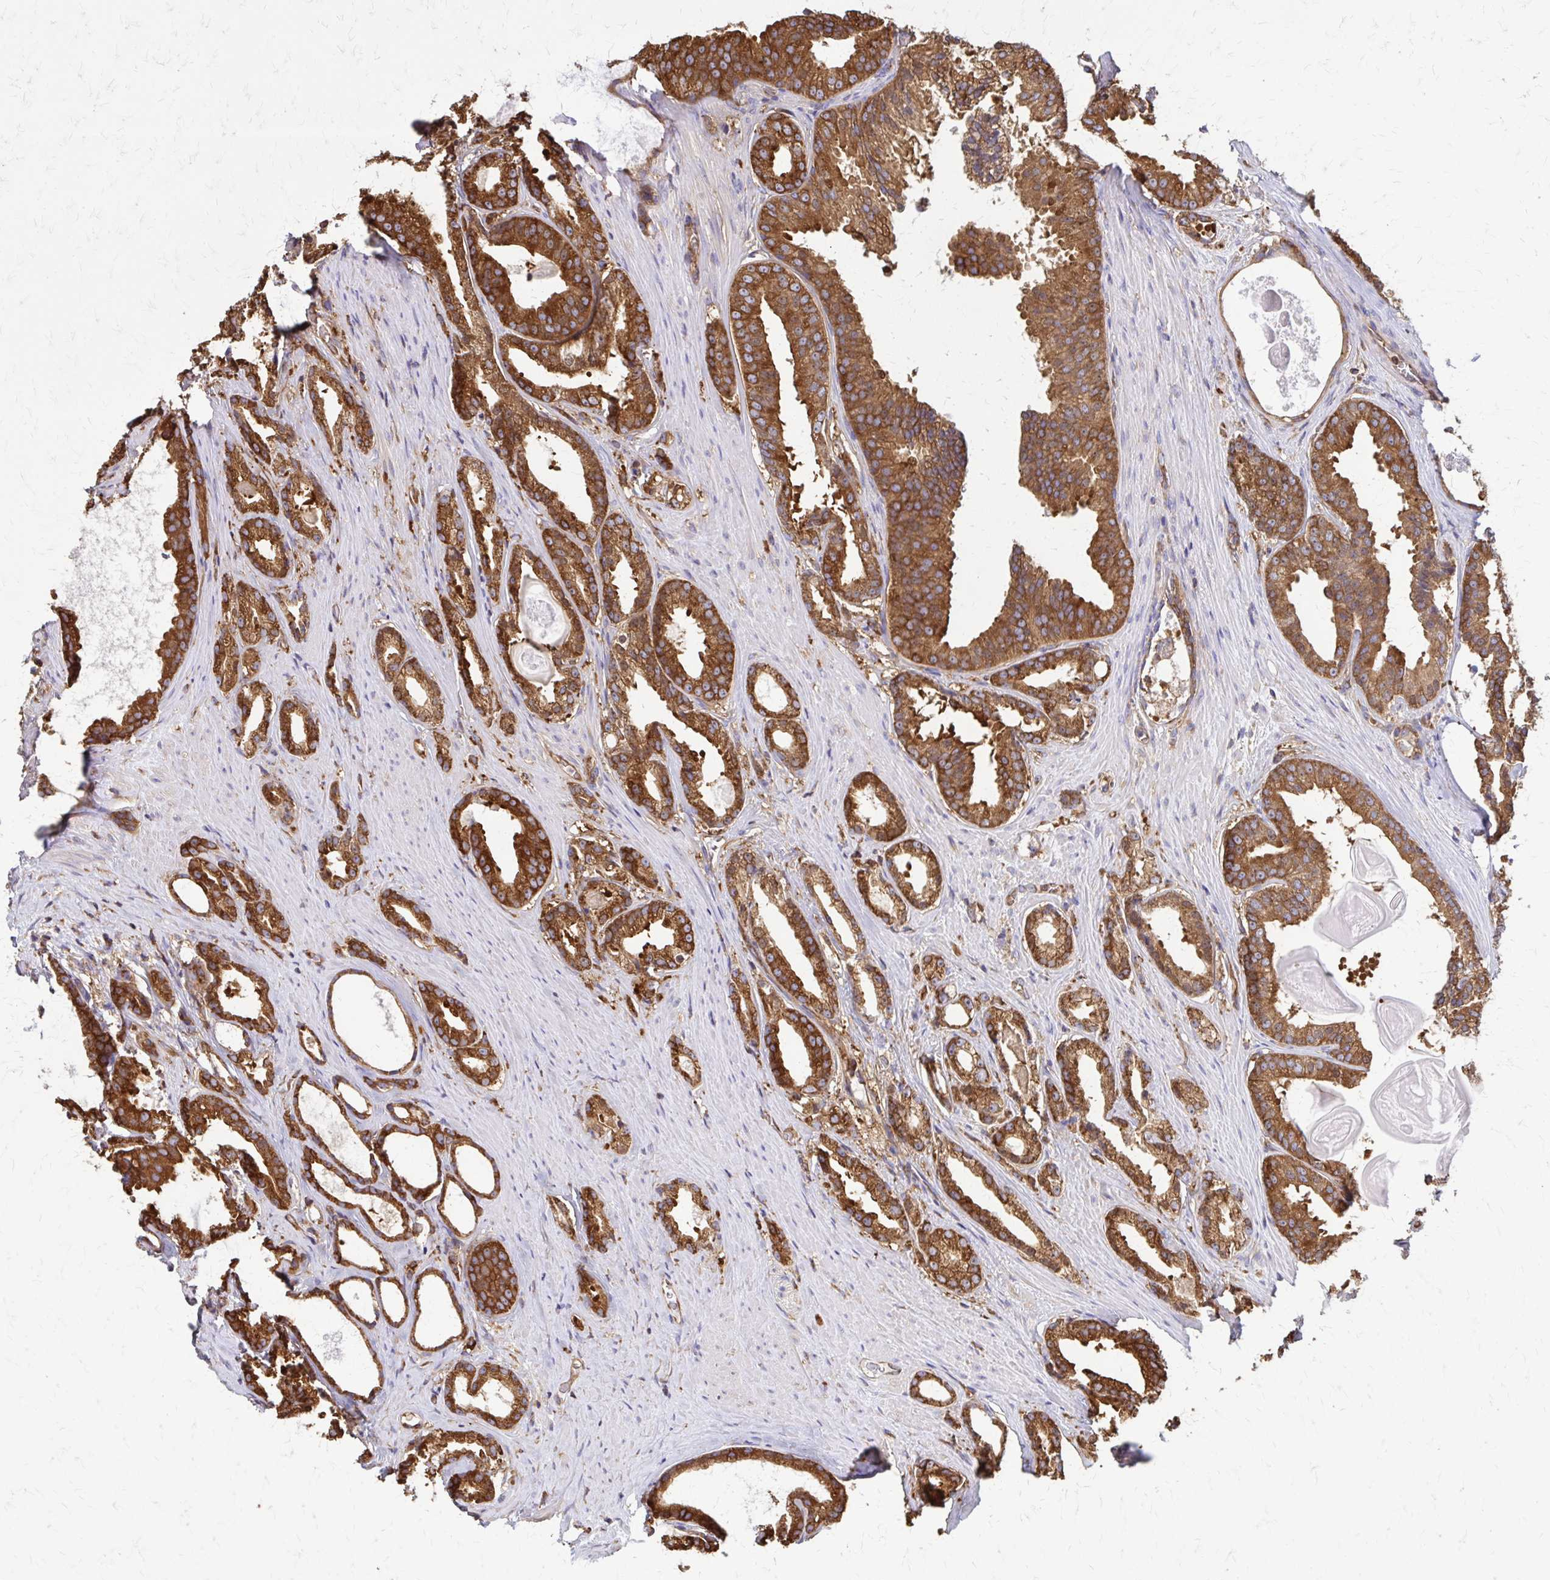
{"staining": {"intensity": "strong", "quantity": ">75%", "location": "cytoplasmic/membranous"}, "tissue": "prostate cancer", "cell_type": "Tumor cells", "image_type": "cancer", "snomed": [{"axis": "morphology", "description": "Adenocarcinoma, Low grade"}, {"axis": "topography", "description": "Prostate"}], "caption": "Protein staining displays strong cytoplasmic/membranous staining in about >75% of tumor cells in prostate cancer (adenocarcinoma (low-grade)).", "gene": "EEF2", "patient": {"sex": "male", "age": 65}}